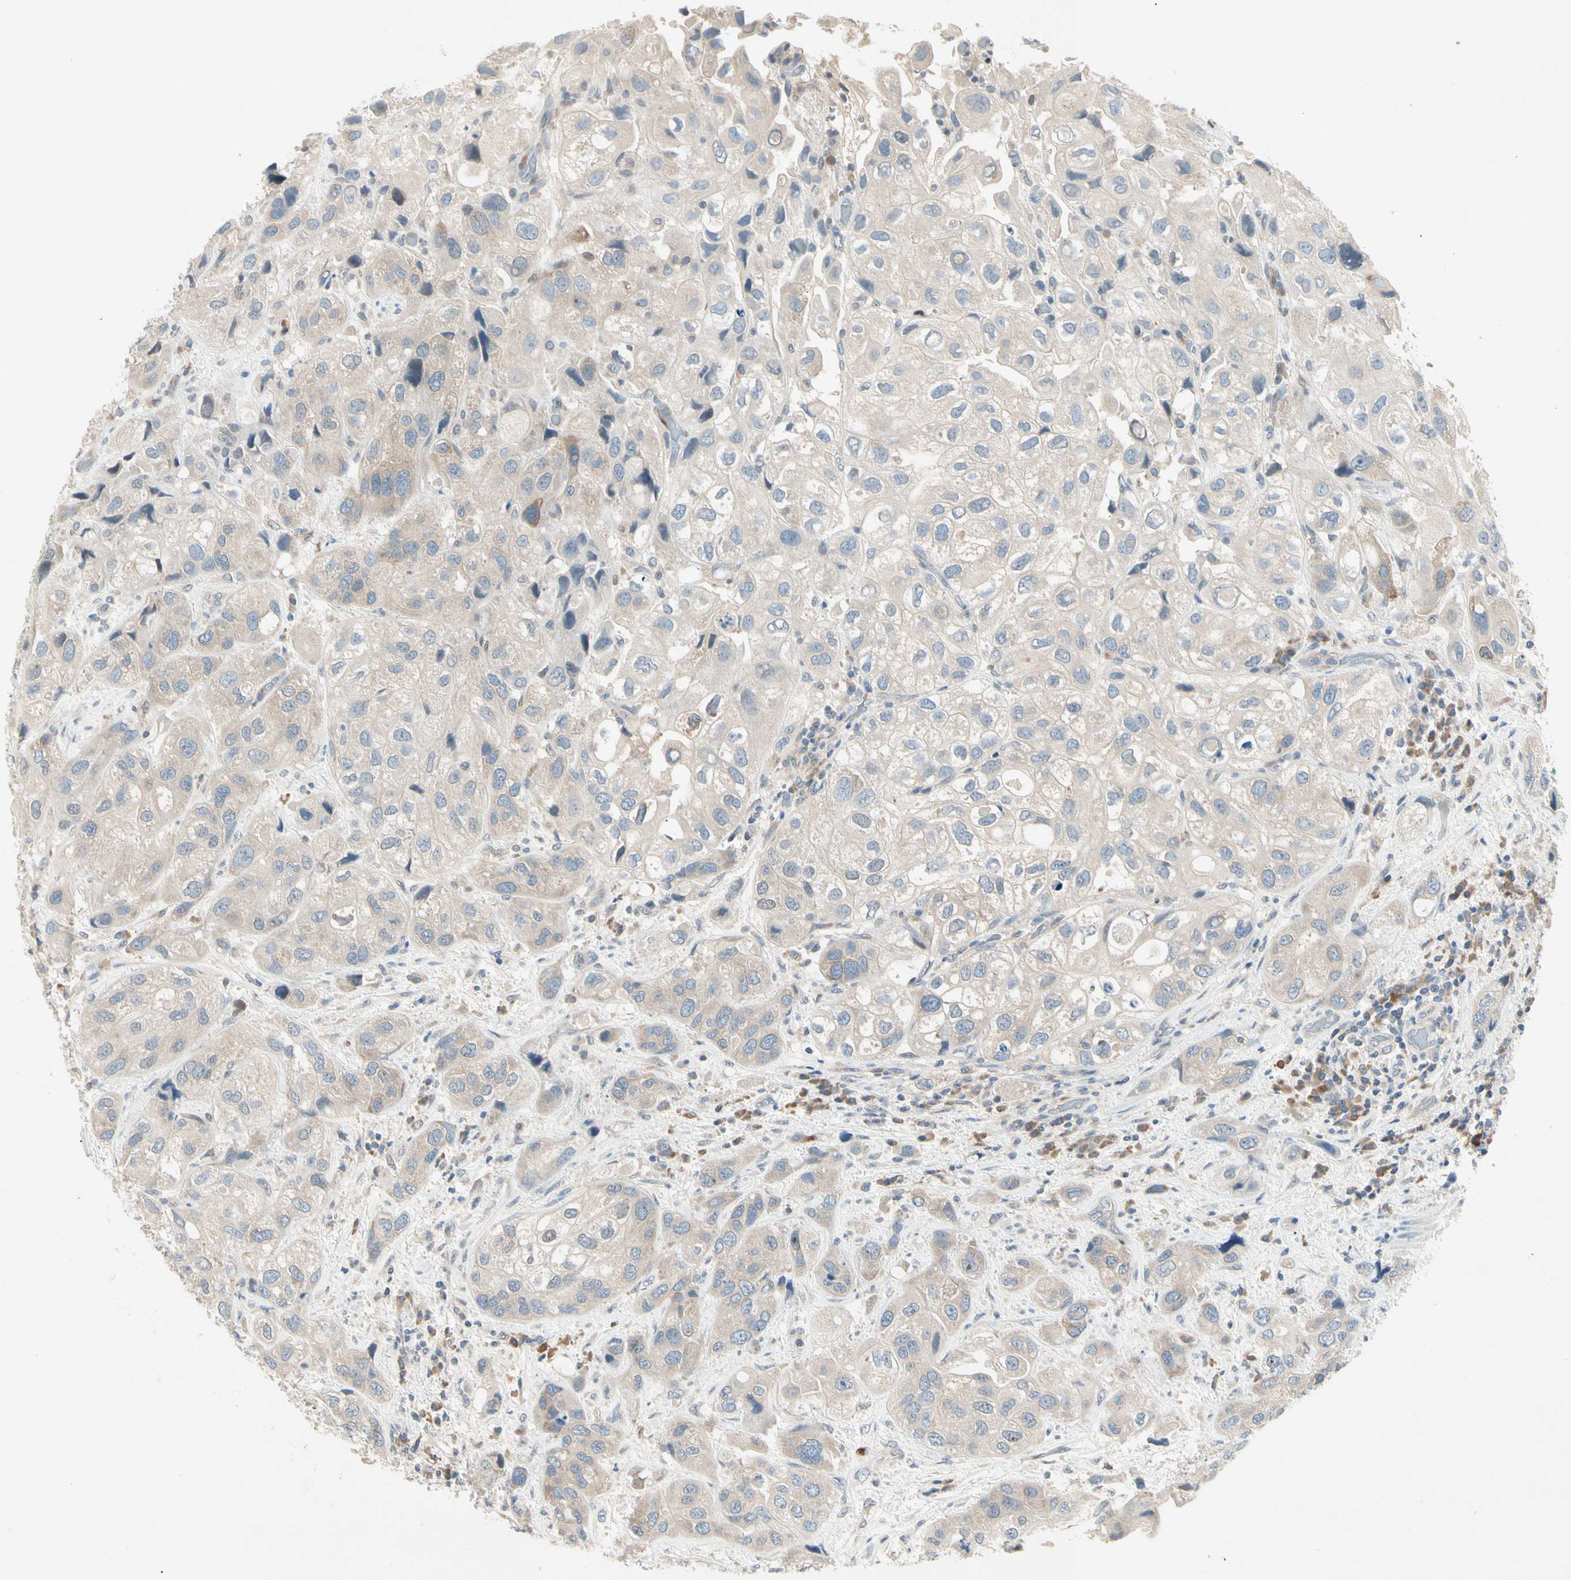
{"staining": {"intensity": "weak", "quantity": "25%-75%", "location": "cytoplasmic/membranous"}, "tissue": "urothelial cancer", "cell_type": "Tumor cells", "image_type": "cancer", "snomed": [{"axis": "morphology", "description": "Urothelial carcinoma, High grade"}, {"axis": "topography", "description": "Urinary bladder"}], "caption": "A brown stain labels weak cytoplasmic/membranous positivity of a protein in human urothelial cancer tumor cells.", "gene": "IL1R1", "patient": {"sex": "female", "age": 64}}